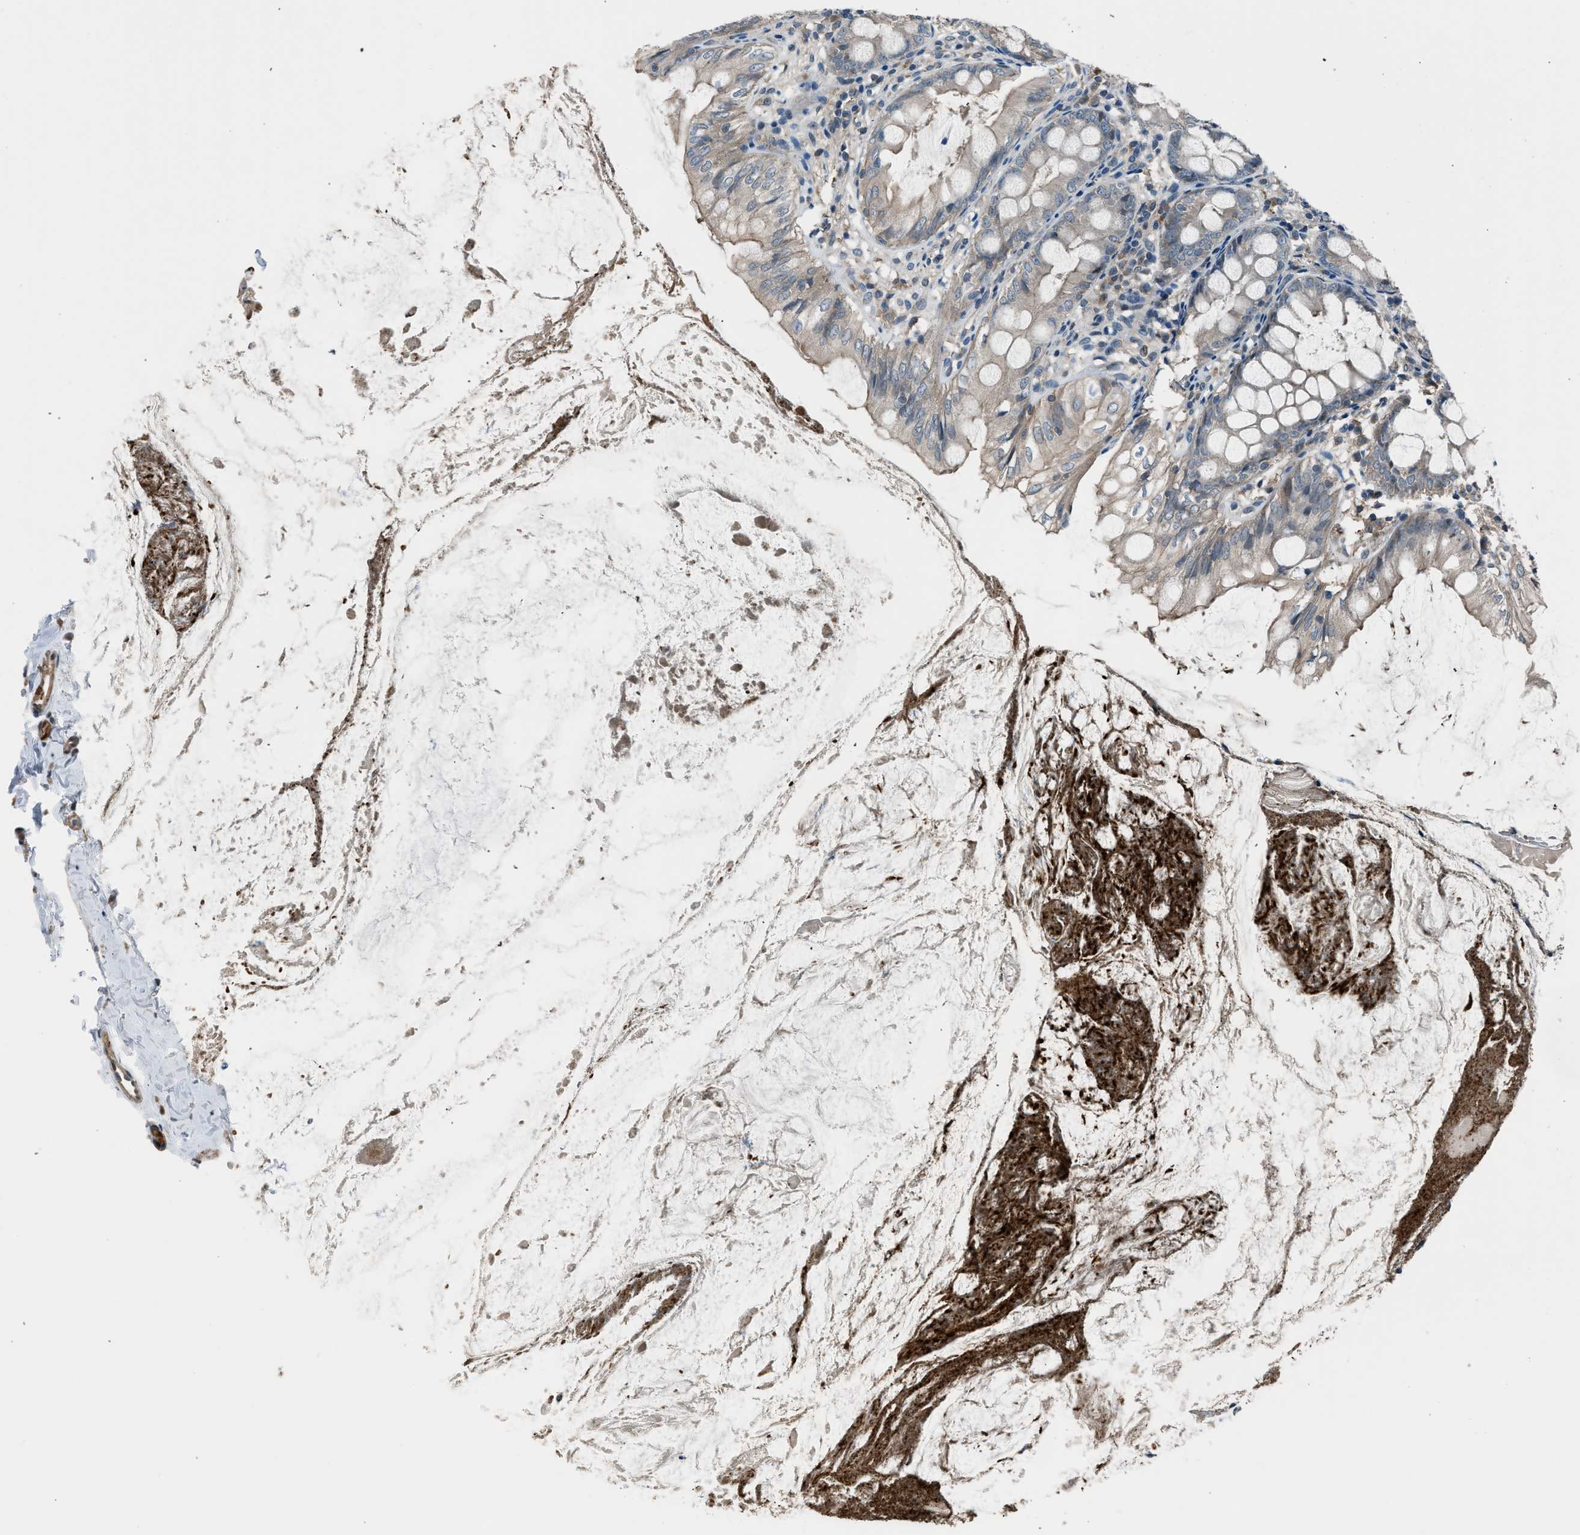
{"staining": {"intensity": "weak", "quantity": "25%-75%", "location": "cytoplasmic/membranous"}, "tissue": "appendix", "cell_type": "Glandular cells", "image_type": "normal", "snomed": [{"axis": "morphology", "description": "Normal tissue, NOS"}, {"axis": "topography", "description": "Appendix"}], "caption": "High-power microscopy captured an IHC histopathology image of benign appendix, revealing weak cytoplasmic/membranous positivity in about 25%-75% of glandular cells. Nuclei are stained in blue.", "gene": "LMLN", "patient": {"sex": "female", "age": 77}}